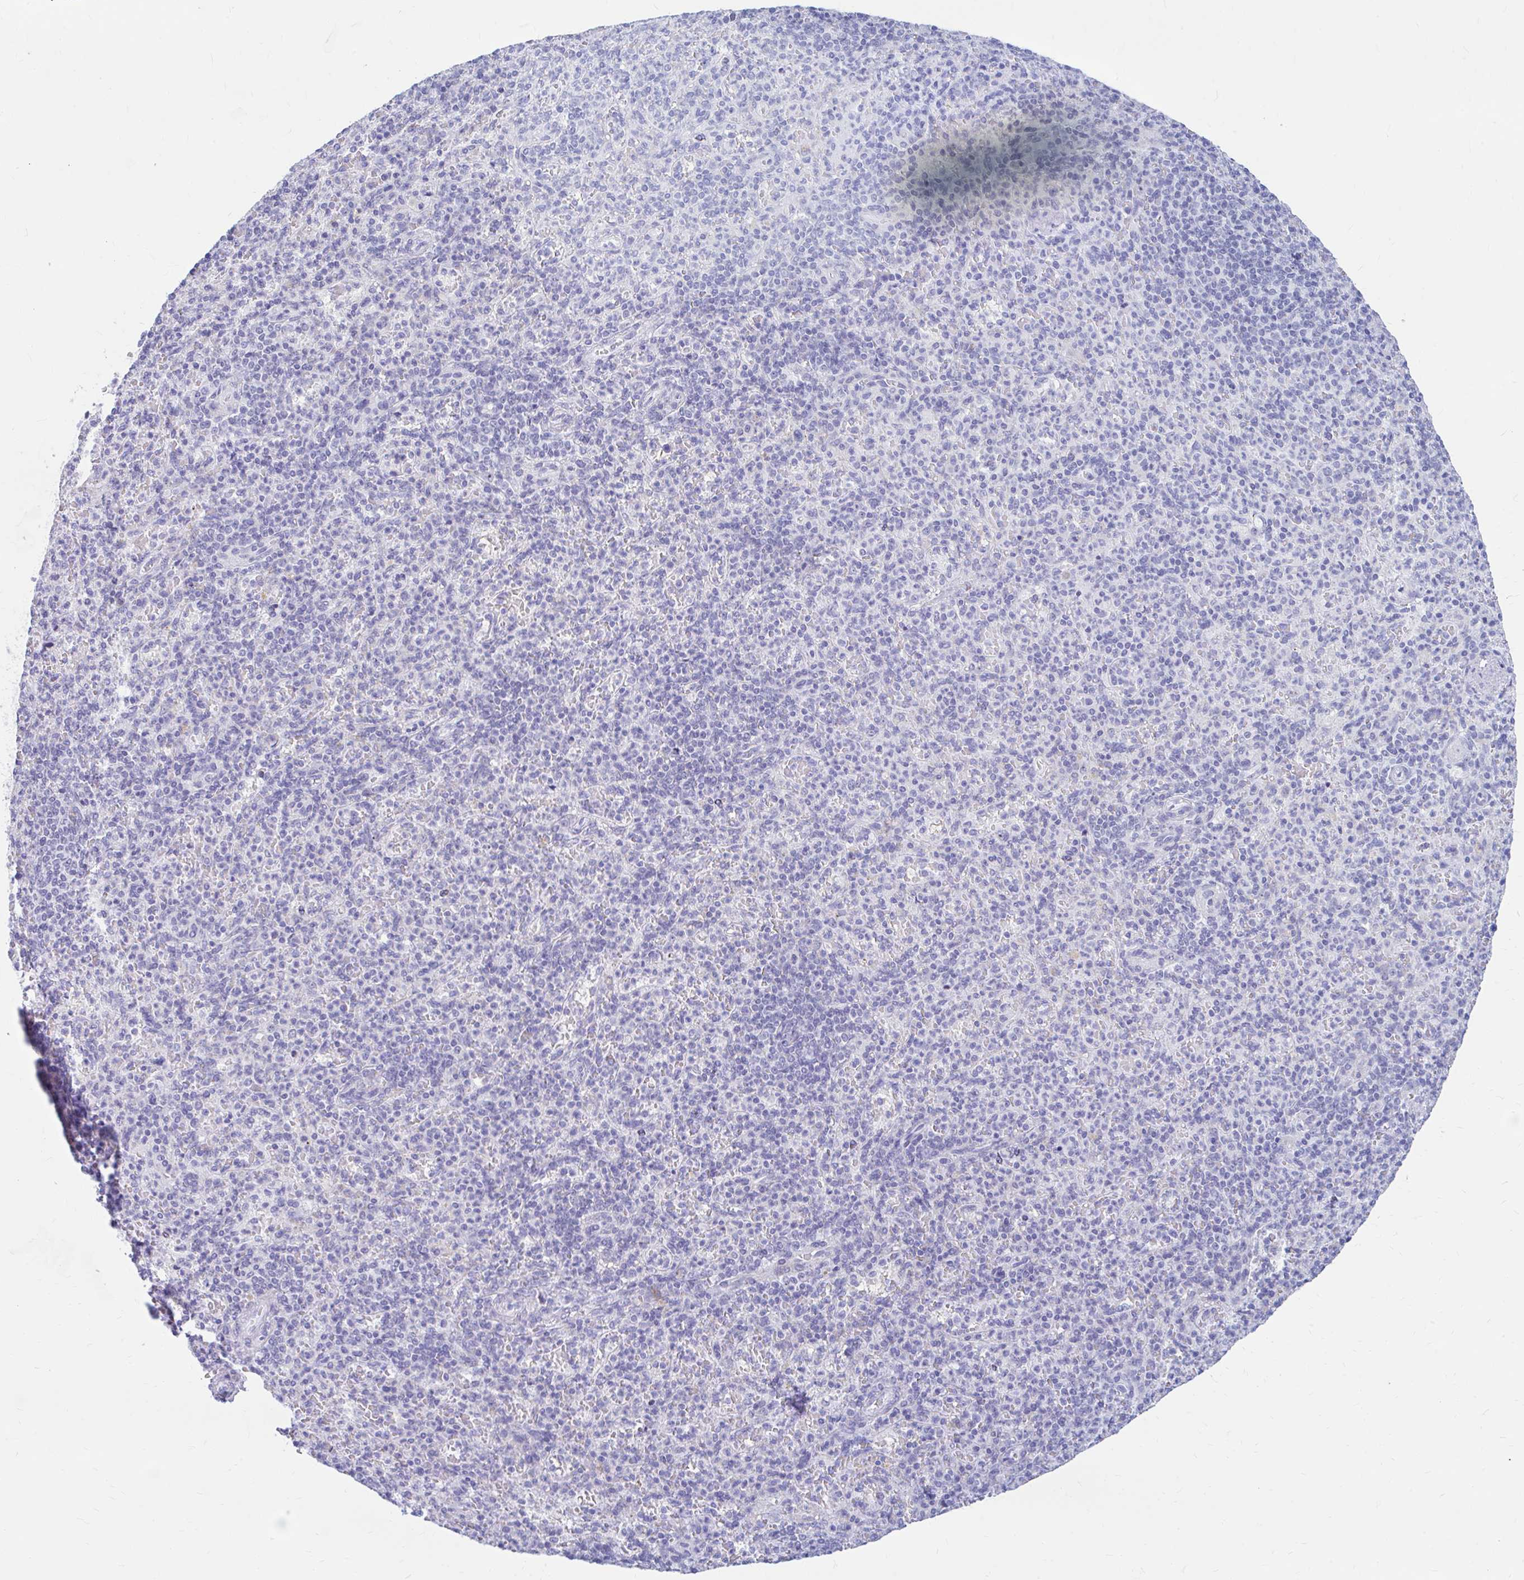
{"staining": {"intensity": "negative", "quantity": "none", "location": "none"}, "tissue": "spleen", "cell_type": "Cells in red pulp", "image_type": "normal", "snomed": [{"axis": "morphology", "description": "Normal tissue, NOS"}, {"axis": "topography", "description": "Spleen"}], "caption": "DAB immunohistochemical staining of unremarkable spleen demonstrates no significant staining in cells in red pulp.", "gene": "FTSJ3", "patient": {"sex": "female", "age": 74}}